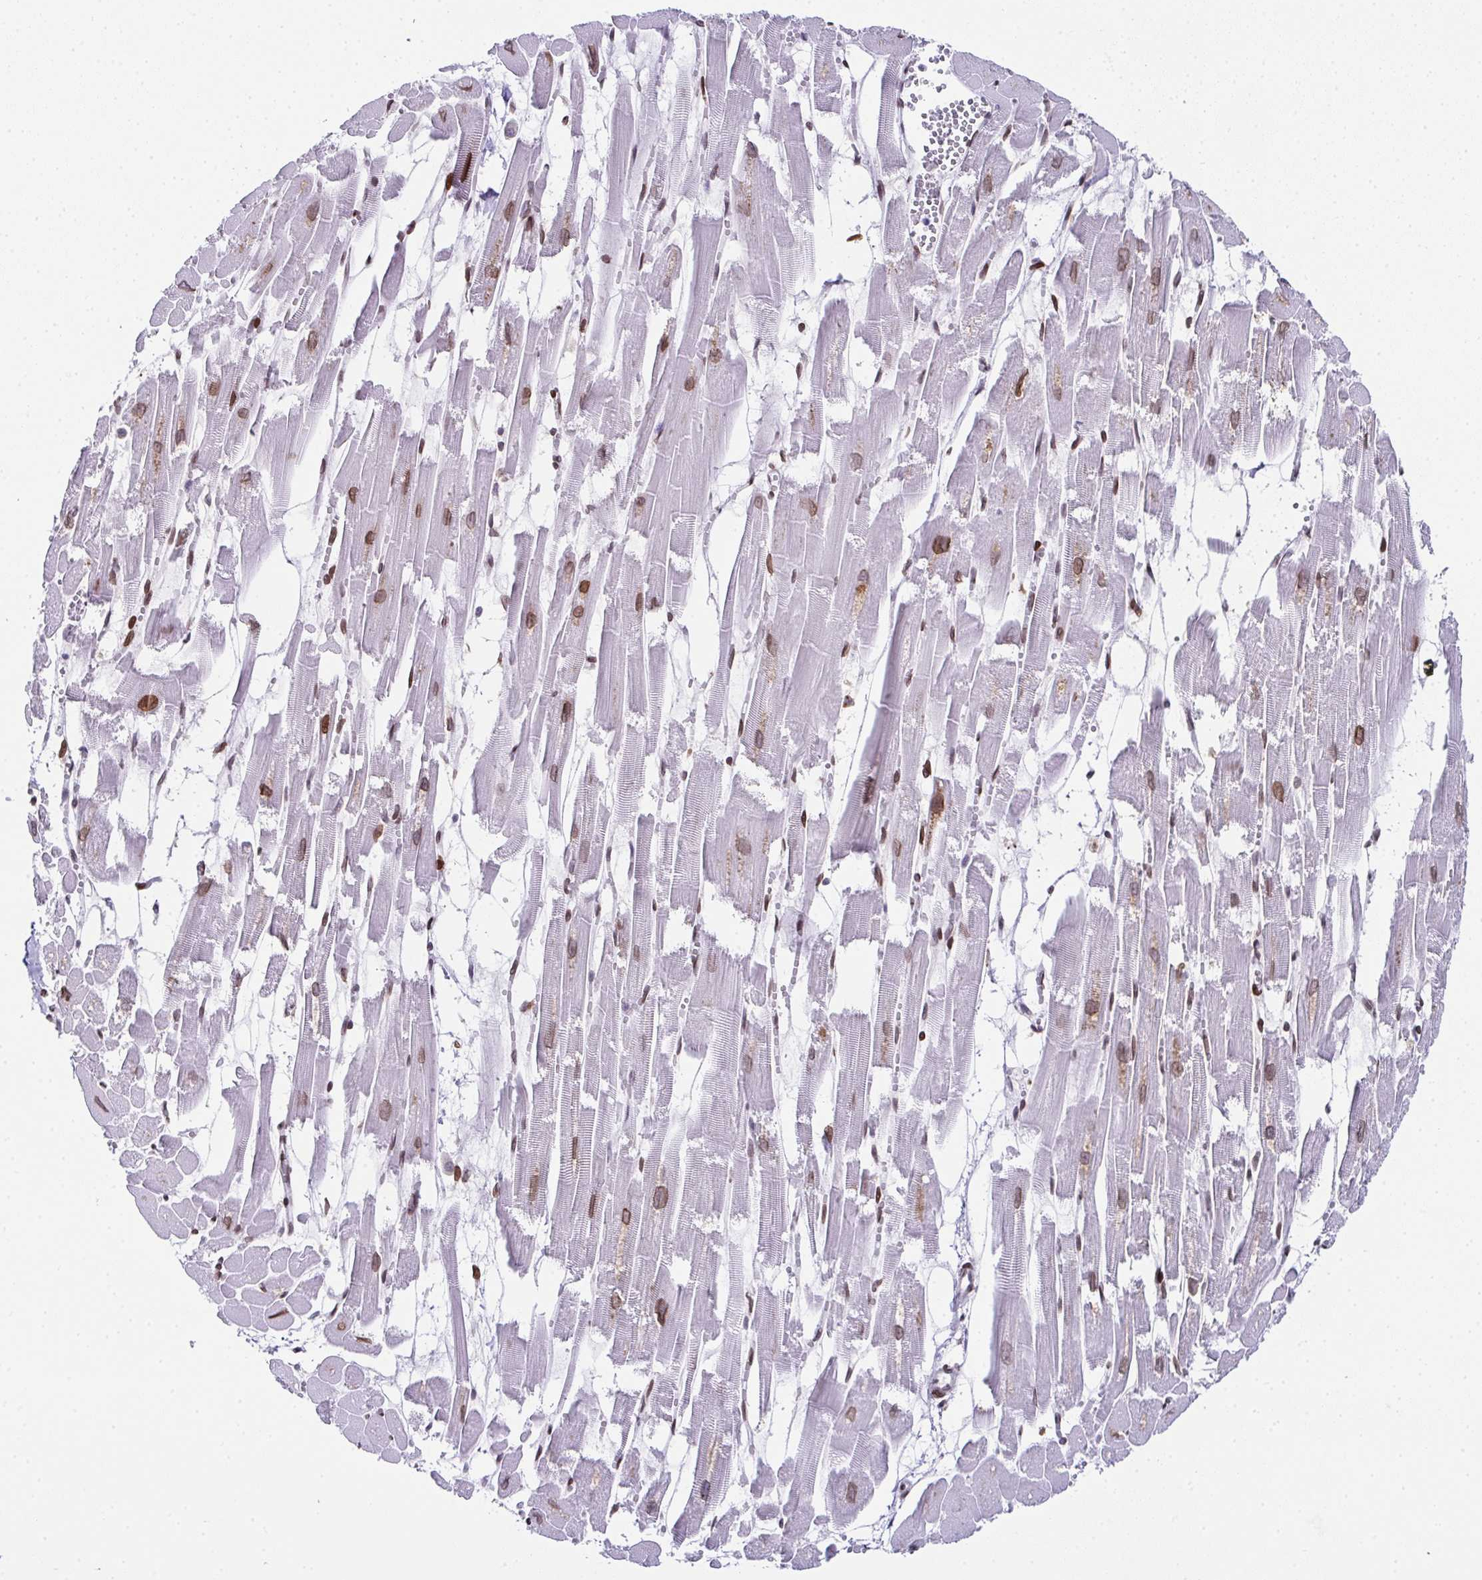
{"staining": {"intensity": "moderate", "quantity": ">75%", "location": "nuclear"}, "tissue": "heart muscle", "cell_type": "Cardiomyocytes", "image_type": "normal", "snomed": [{"axis": "morphology", "description": "Normal tissue, NOS"}, {"axis": "topography", "description": "Heart"}], "caption": "Heart muscle stained for a protein shows moderate nuclear positivity in cardiomyocytes. Nuclei are stained in blue.", "gene": "RB1", "patient": {"sex": "female", "age": 52}}